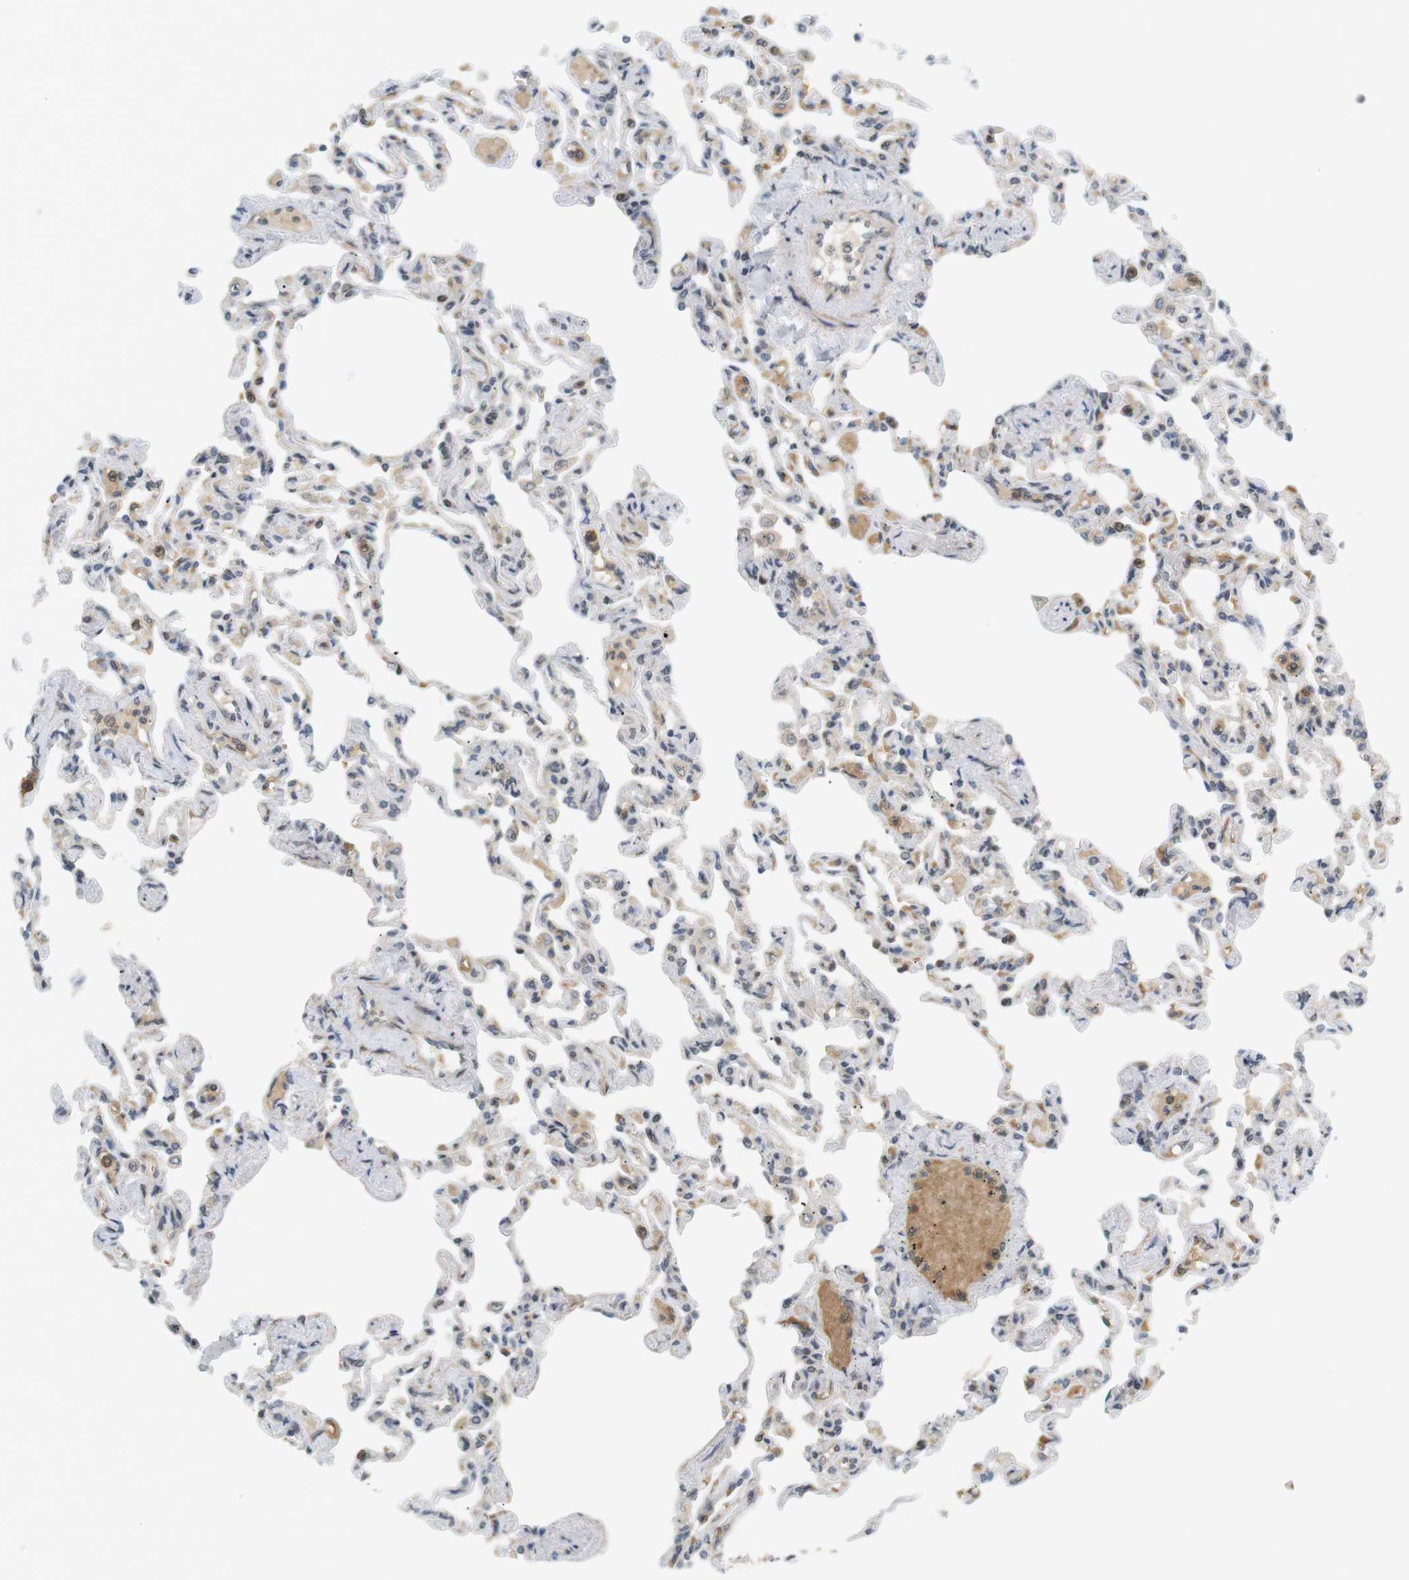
{"staining": {"intensity": "weak", "quantity": ">75%", "location": "cytoplasmic/membranous"}, "tissue": "lung", "cell_type": "Alveolar cells", "image_type": "normal", "snomed": [{"axis": "morphology", "description": "Normal tissue, NOS"}, {"axis": "morphology", "description": "Inflammation, NOS"}, {"axis": "topography", "description": "Lung"}], "caption": "DAB (3,3'-diaminobenzidine) immunohistochemical staining of normal lung demonstrates weak cytoplasmic/membranous protein expression in about >75% of alveolar cells.", "gene": "SOCS6", "patient": {"sex": "male", "age": 69}}